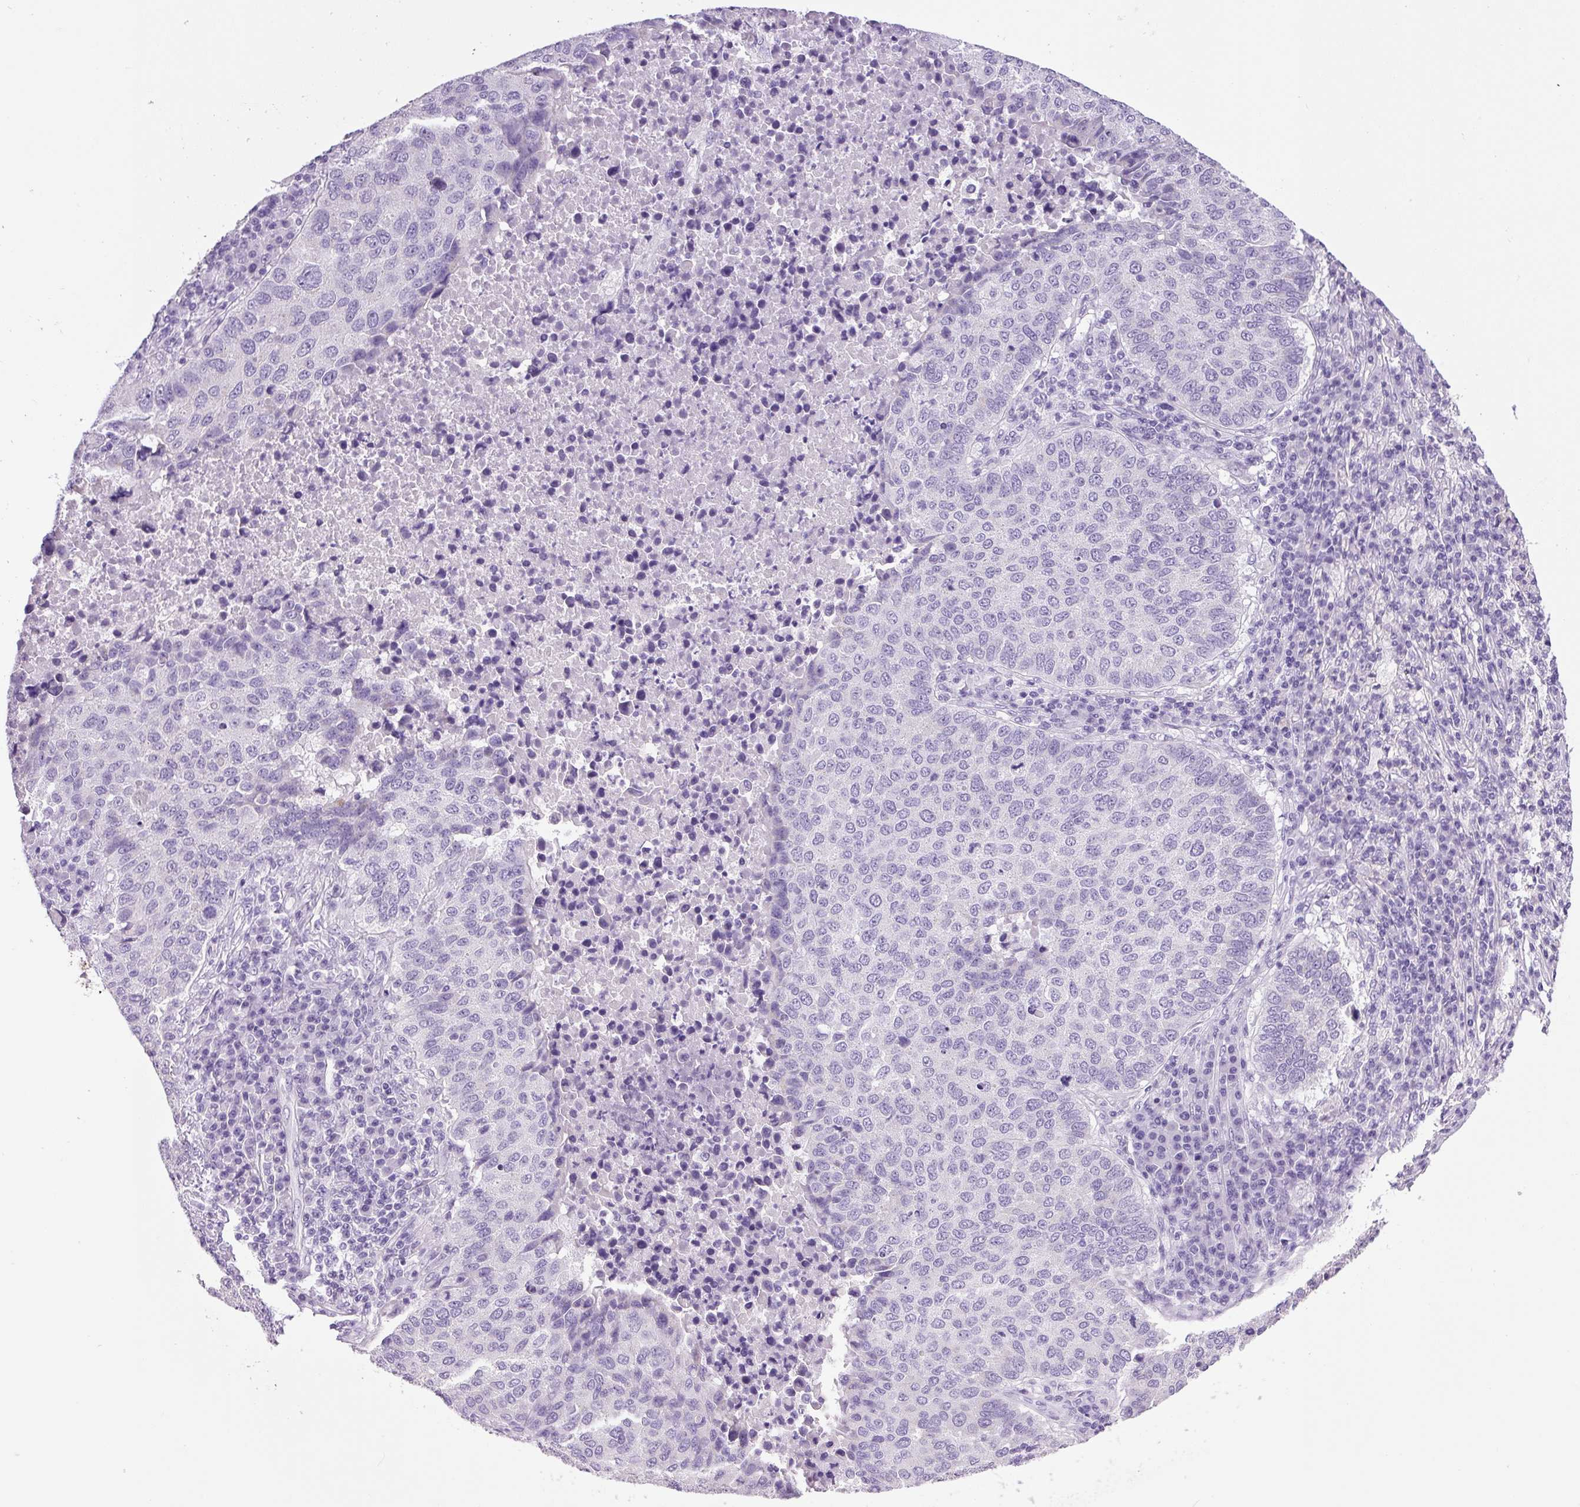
{"staining": {"intensity": "negative", "quantity": "none", "location": "none"}, "tissue": "lung cancer", "cell_type": "Tumor cells", "image_type": "cancer", "snomed": [{"axis": "morphology", "description": "Squamous cell carcinoma, NOS"}, {"axis": "topography", "description": "Lung"}], "caption": "The immunohistochemistry (IHC) photomicrograph has no significant positivity in tumor cells of squamous cell carcinoma (lung) tissue.", "gene": "CHGA", "patient": {"sex": "male", "age": 73}}